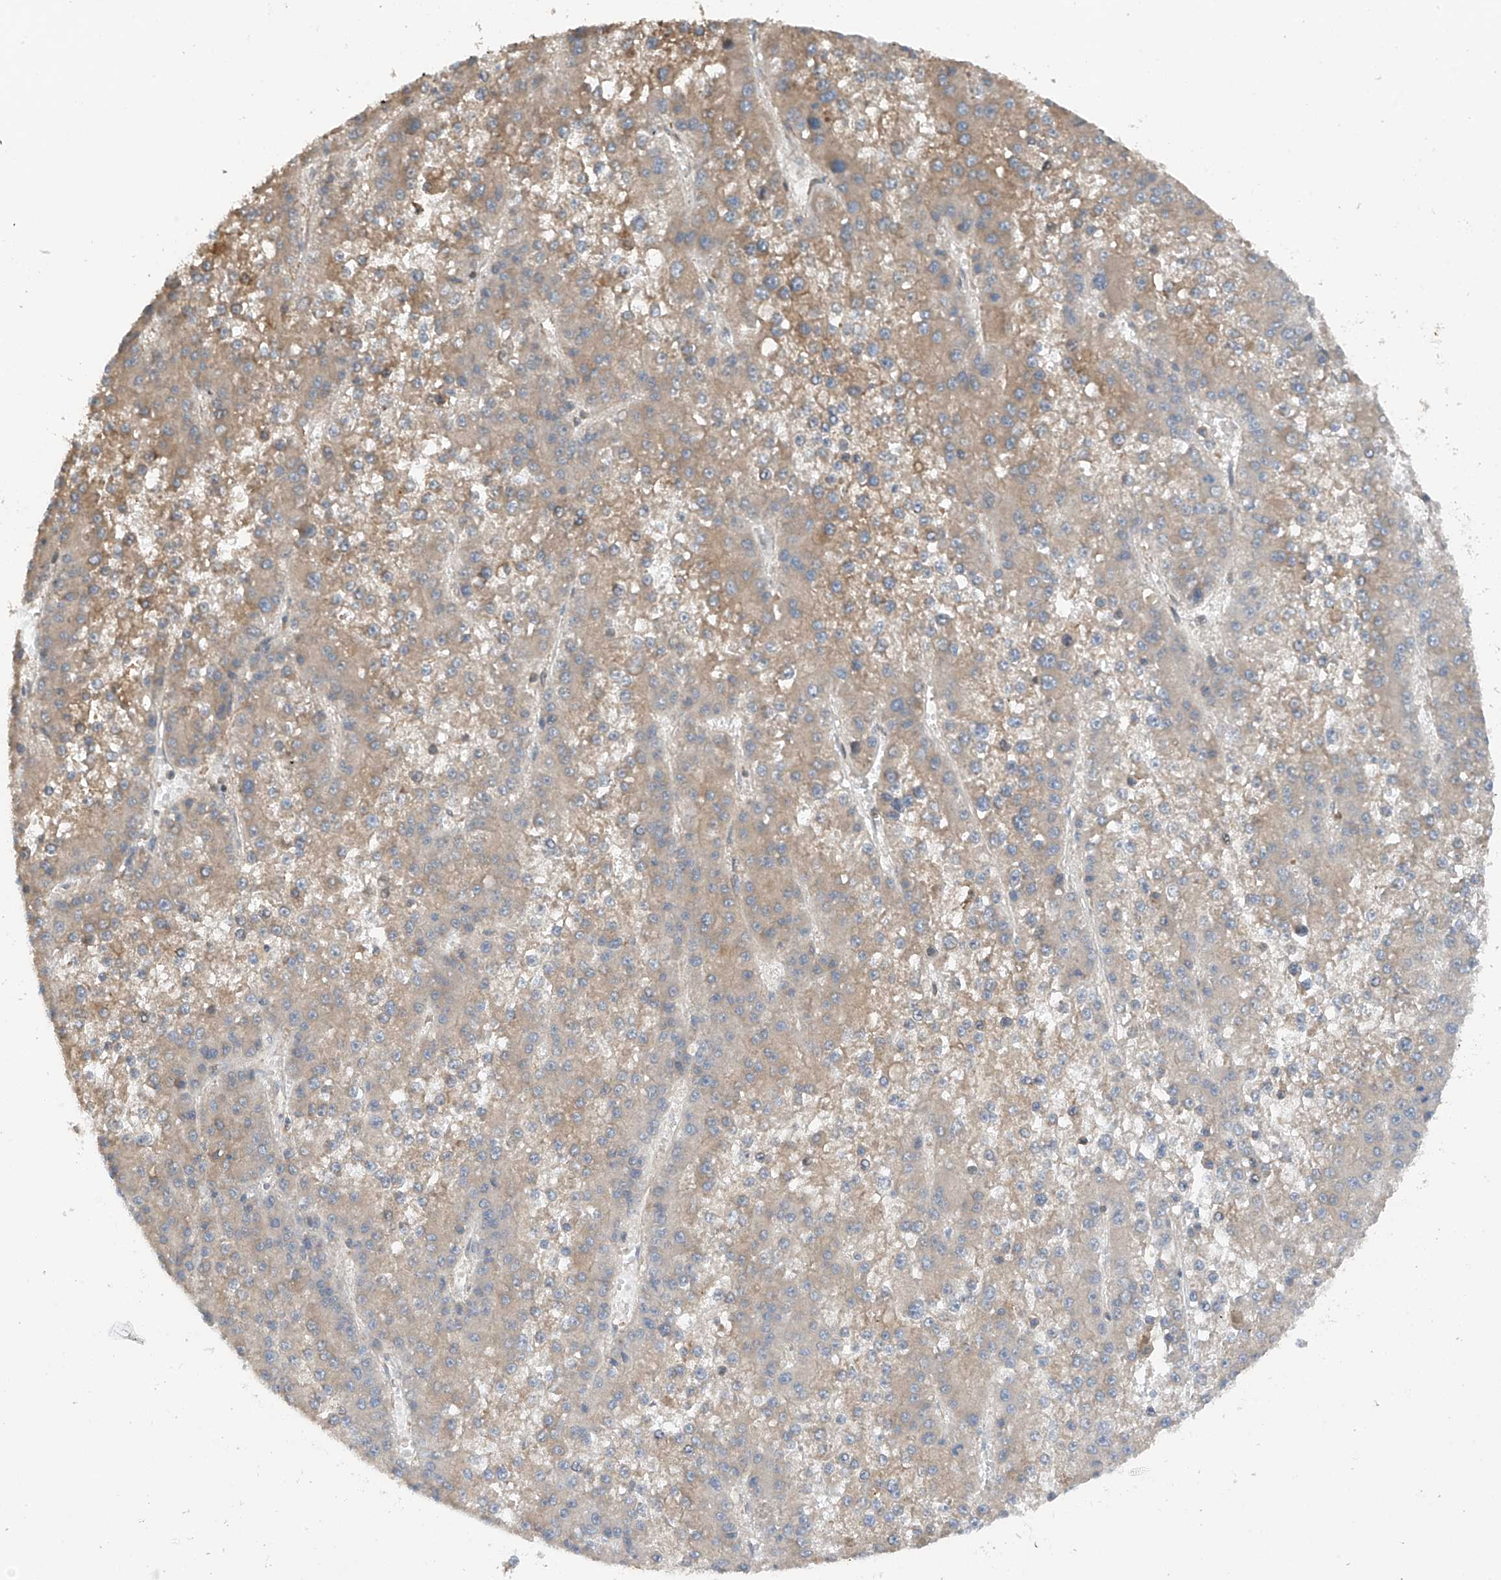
{"staining": {"intensity": "weak", "quantity": "25%-75%", "location": "cytoplasmic/membranous"}, "tissue": "liver cancer", "cell_type": "Tumor cells", "image_type": "cancer", "snomed": [{"axis": "morphology", "description": "Carcinoma, Hepatocellular, NOS"}, {"axis": "topography", "description": "Liver"}], "caption": "Immunohistochemistry of human liver cancer (hepatocellular carcinoma) demonstrates low levels of weak cytoplasmic/membranous staining in about 25%-75% of tumor cells.", "gene": "RPAIN", "patient": {"sex": "female", "age": 73}}